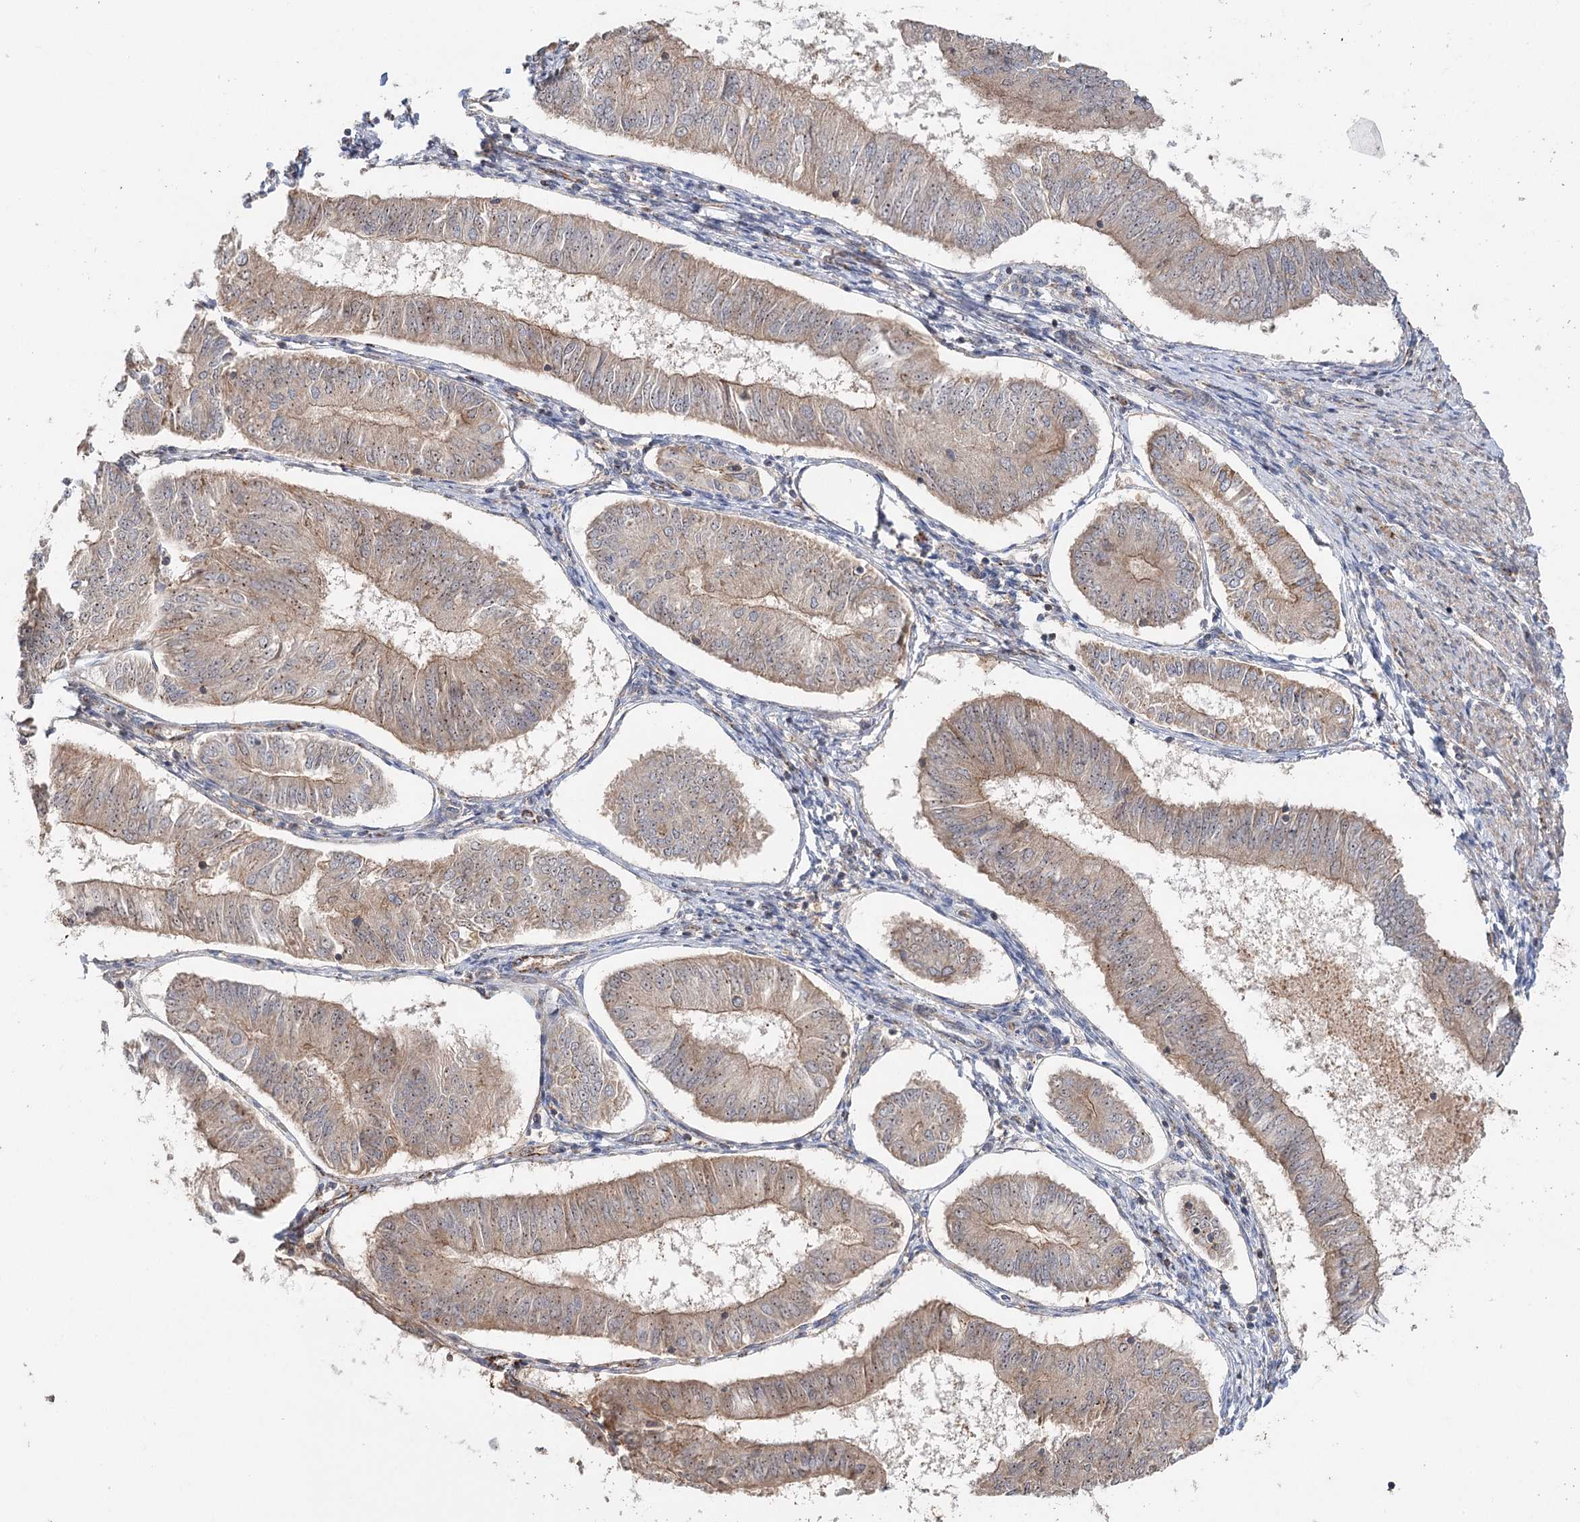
{"staining": {"intensity": "weak", "quantity": "25%-75%", "location": "cytoplasmic/membranous,nuclear"}, "tissue": "endometrial cancer", "cell_type": "Tumor cells", "image_type": "cancer", "snomed": [{"axis": "morphology", "description": "Adenocarcinoma, NOS"}, {"axis": "topography", "description": "Endometrium"}], "caption": "The immunohistochemical stain shows weak cytoplasmic/membranous and nuclear positivity in tumor cells of endometrial adenocarcinoma tissue.", "gene": "RAPGEF6", "patient": {"sex": "female", "age": 58}}